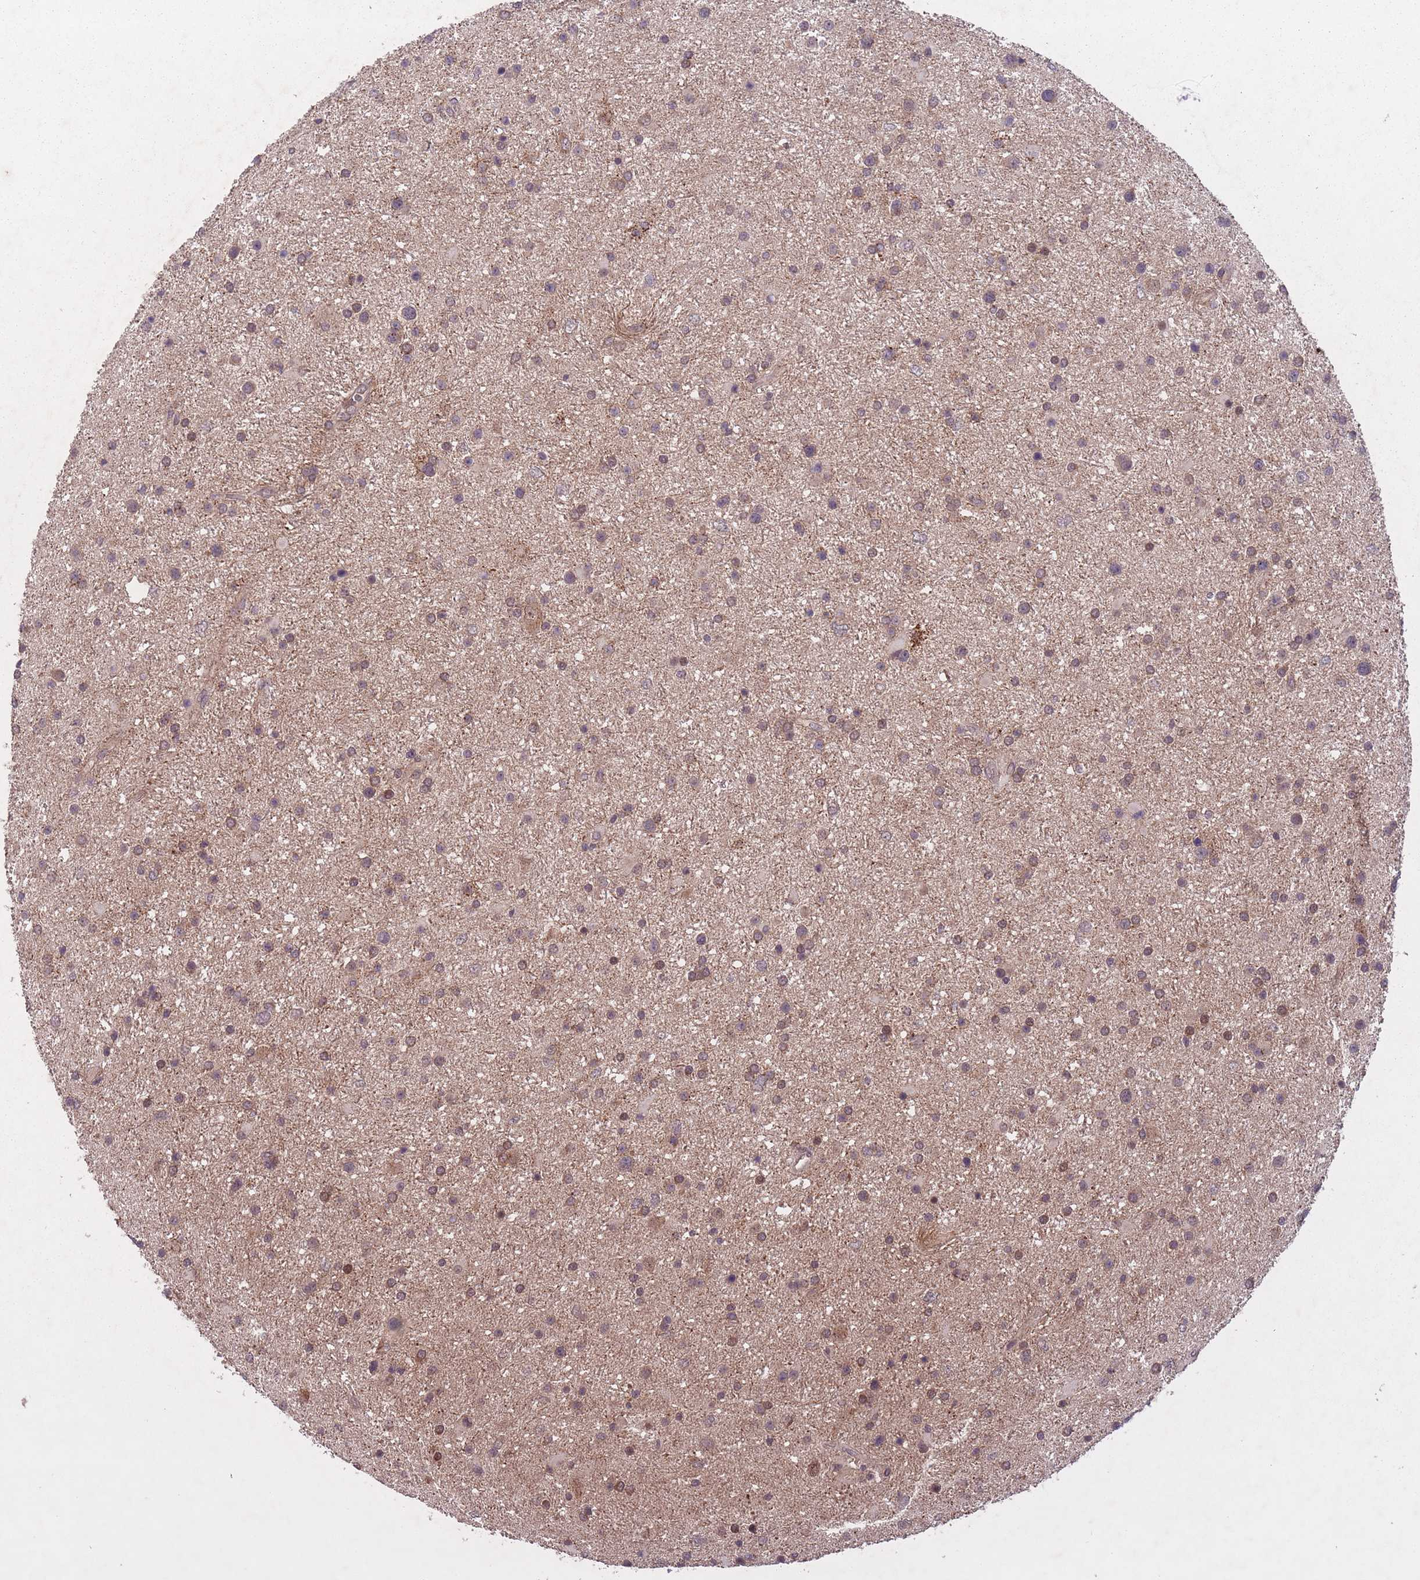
{"staining": {"intensity": "moderate", "quantity": "<25%", "location": "cytoplasmic/membranous"}, "tissue": "glioma", "cell_type": "Tumor cells", "image_type": "cancer", "snomed": [{"axis": "morphology", "description": "Glioma, malignant, Low grade"}, {"axis": "topography", "description": "Brain"}], "caption": "About <25% of tumor cells in glioma exhibit moderate cytoplasmic/membranous protein positivity as visualized by brown immunohistochemical staining.", "gene": "SECTM1", "patient": {"sex": "female", "age": 32}}